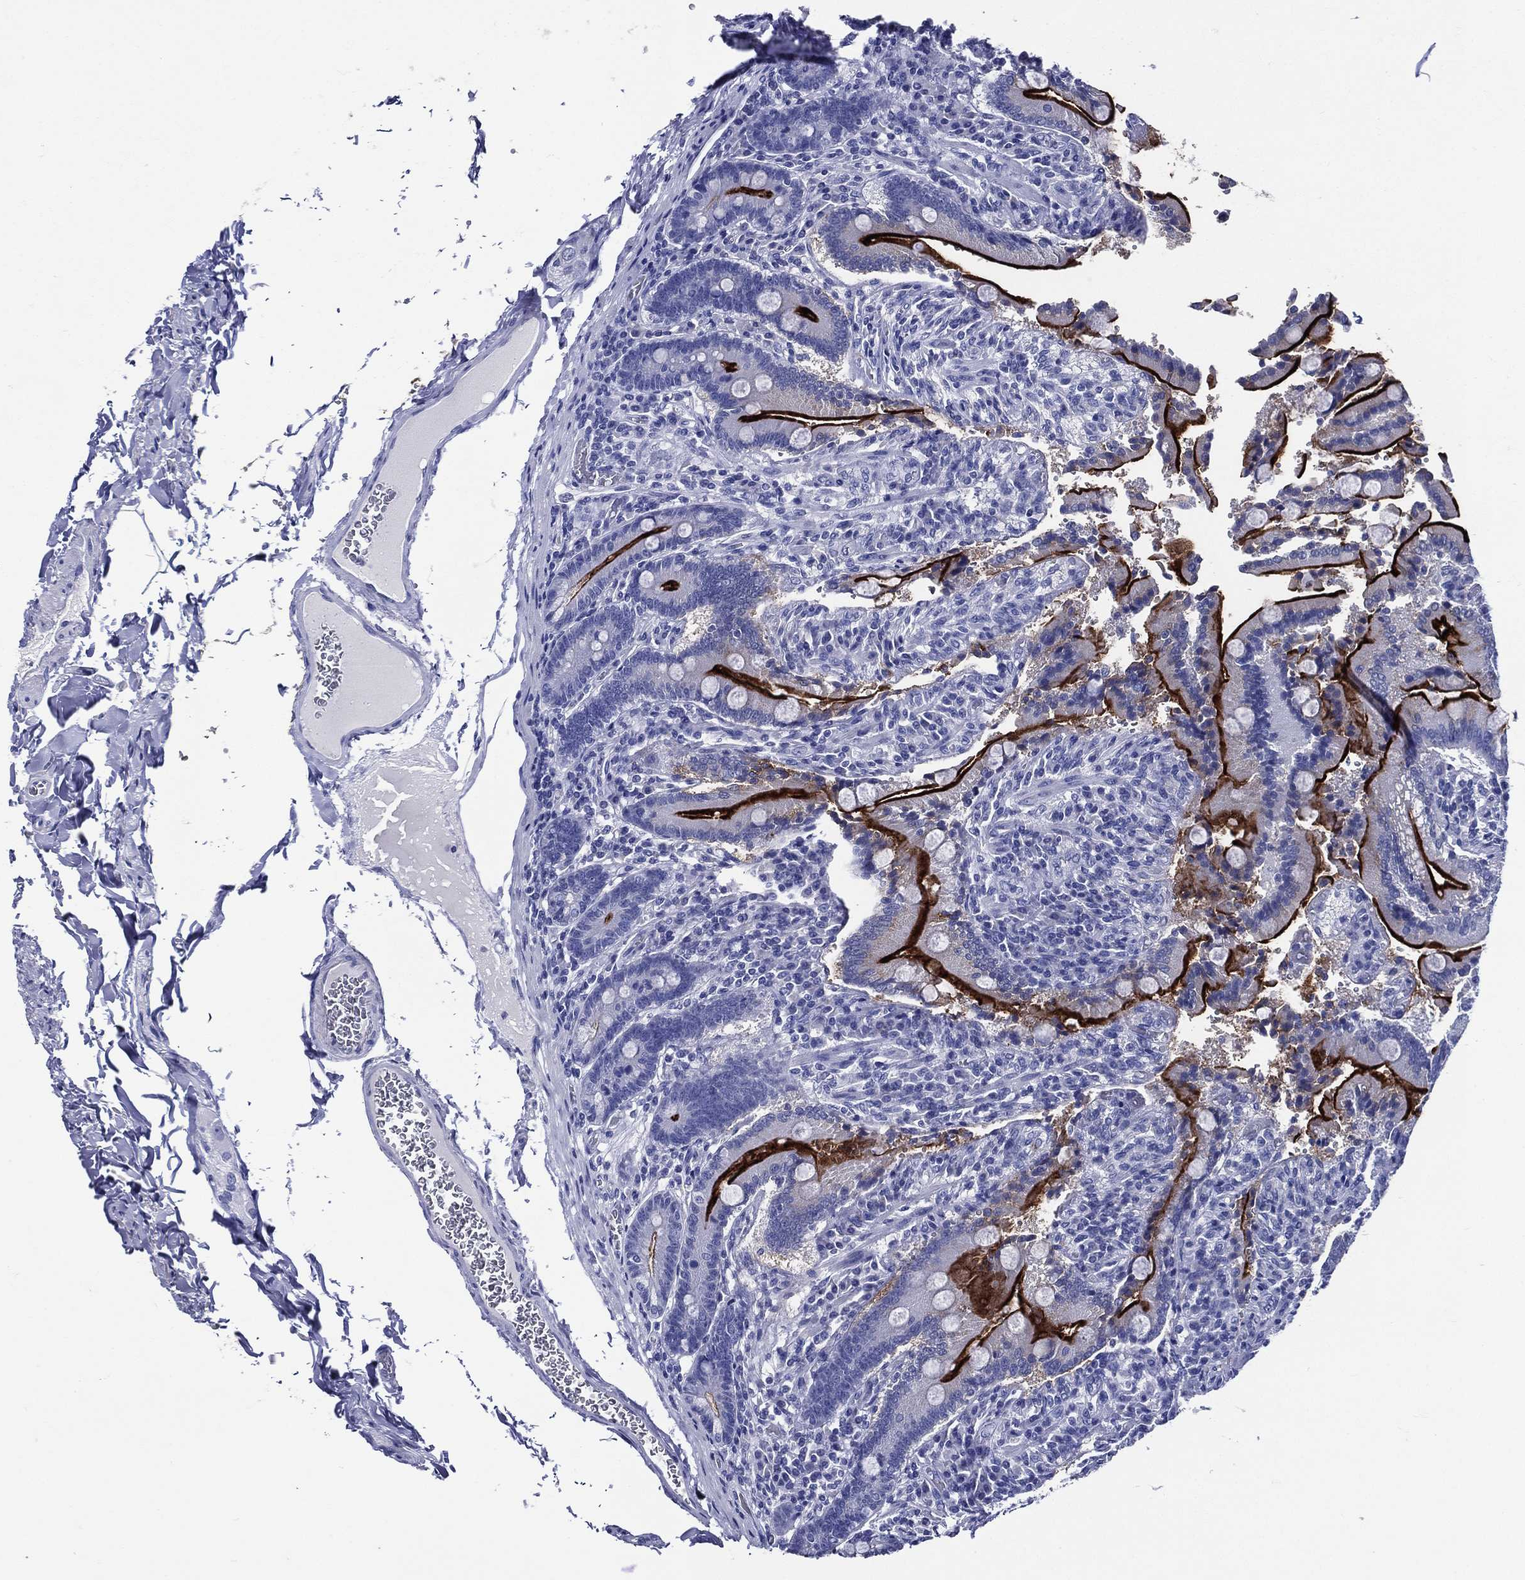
{"staining": {"intensity": "strong", "quantity": "25%-75%", "location": "cytoplasmic/membranous"}, "tissue": "duodenum", "cell_type": "Glandular cells", "image_type": "normal", "snomed": [{"axis": "morphology", "description": "Normal tissue, NOS"}, {"axis": "topography", "description": "Duodenum"}], "caption": "Protein staining of unremarkable duodenum demonstrates strong cytoplasmic/membranous staining in approximately 25%-75% of glandular cells. (Stains: DAB (3,3'-diaminobenzidine) in brown, nuclei in blue, Microscopy: brightfield microscopy at high magnification).", "gene": "ACE2", "patient": {"sex": "female", "age": 62}}